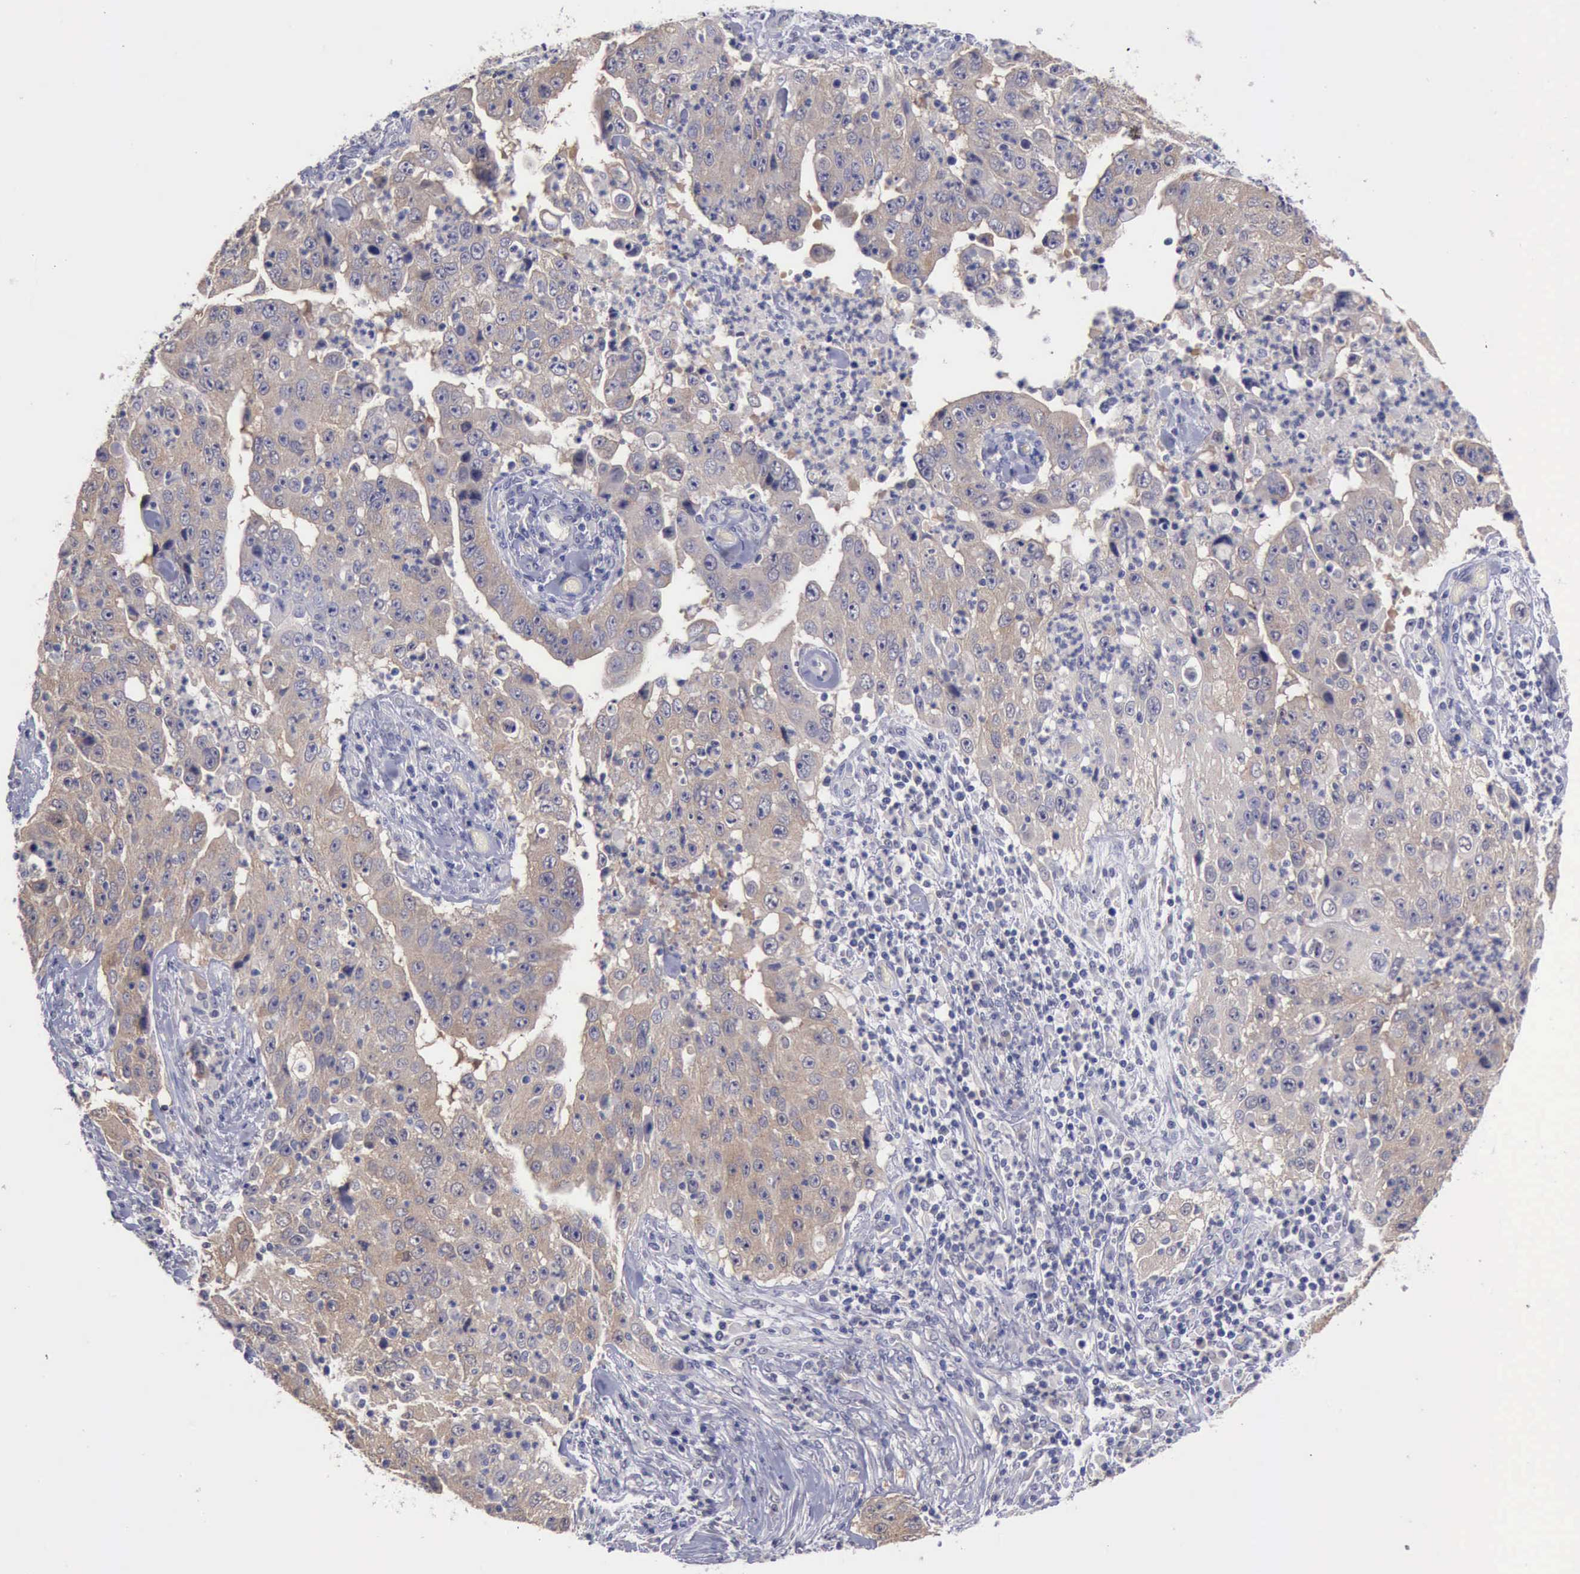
{"staining": {"intensity": "weak", "quantity": ">75%", "location": "cytoplasmic/membranous"}, "tissue": "lung cancer", "cell_type": "Tumor cells", "image_type": "cancer", "snomed": [{"axis": "morphology", "description": "Squamous cell carcinoma, NOS"}, {"axis": "topography", "description": "Lung"}], "caption": "Immunohistochemistry of lung cancer (squamous cell carcinoma) reveals low levels of weak cytoplasmic/membranous expression in approximately >75% of tumor cells.", "gene": "PHKA1", "patient": {"sex": "male", "age": 64}}